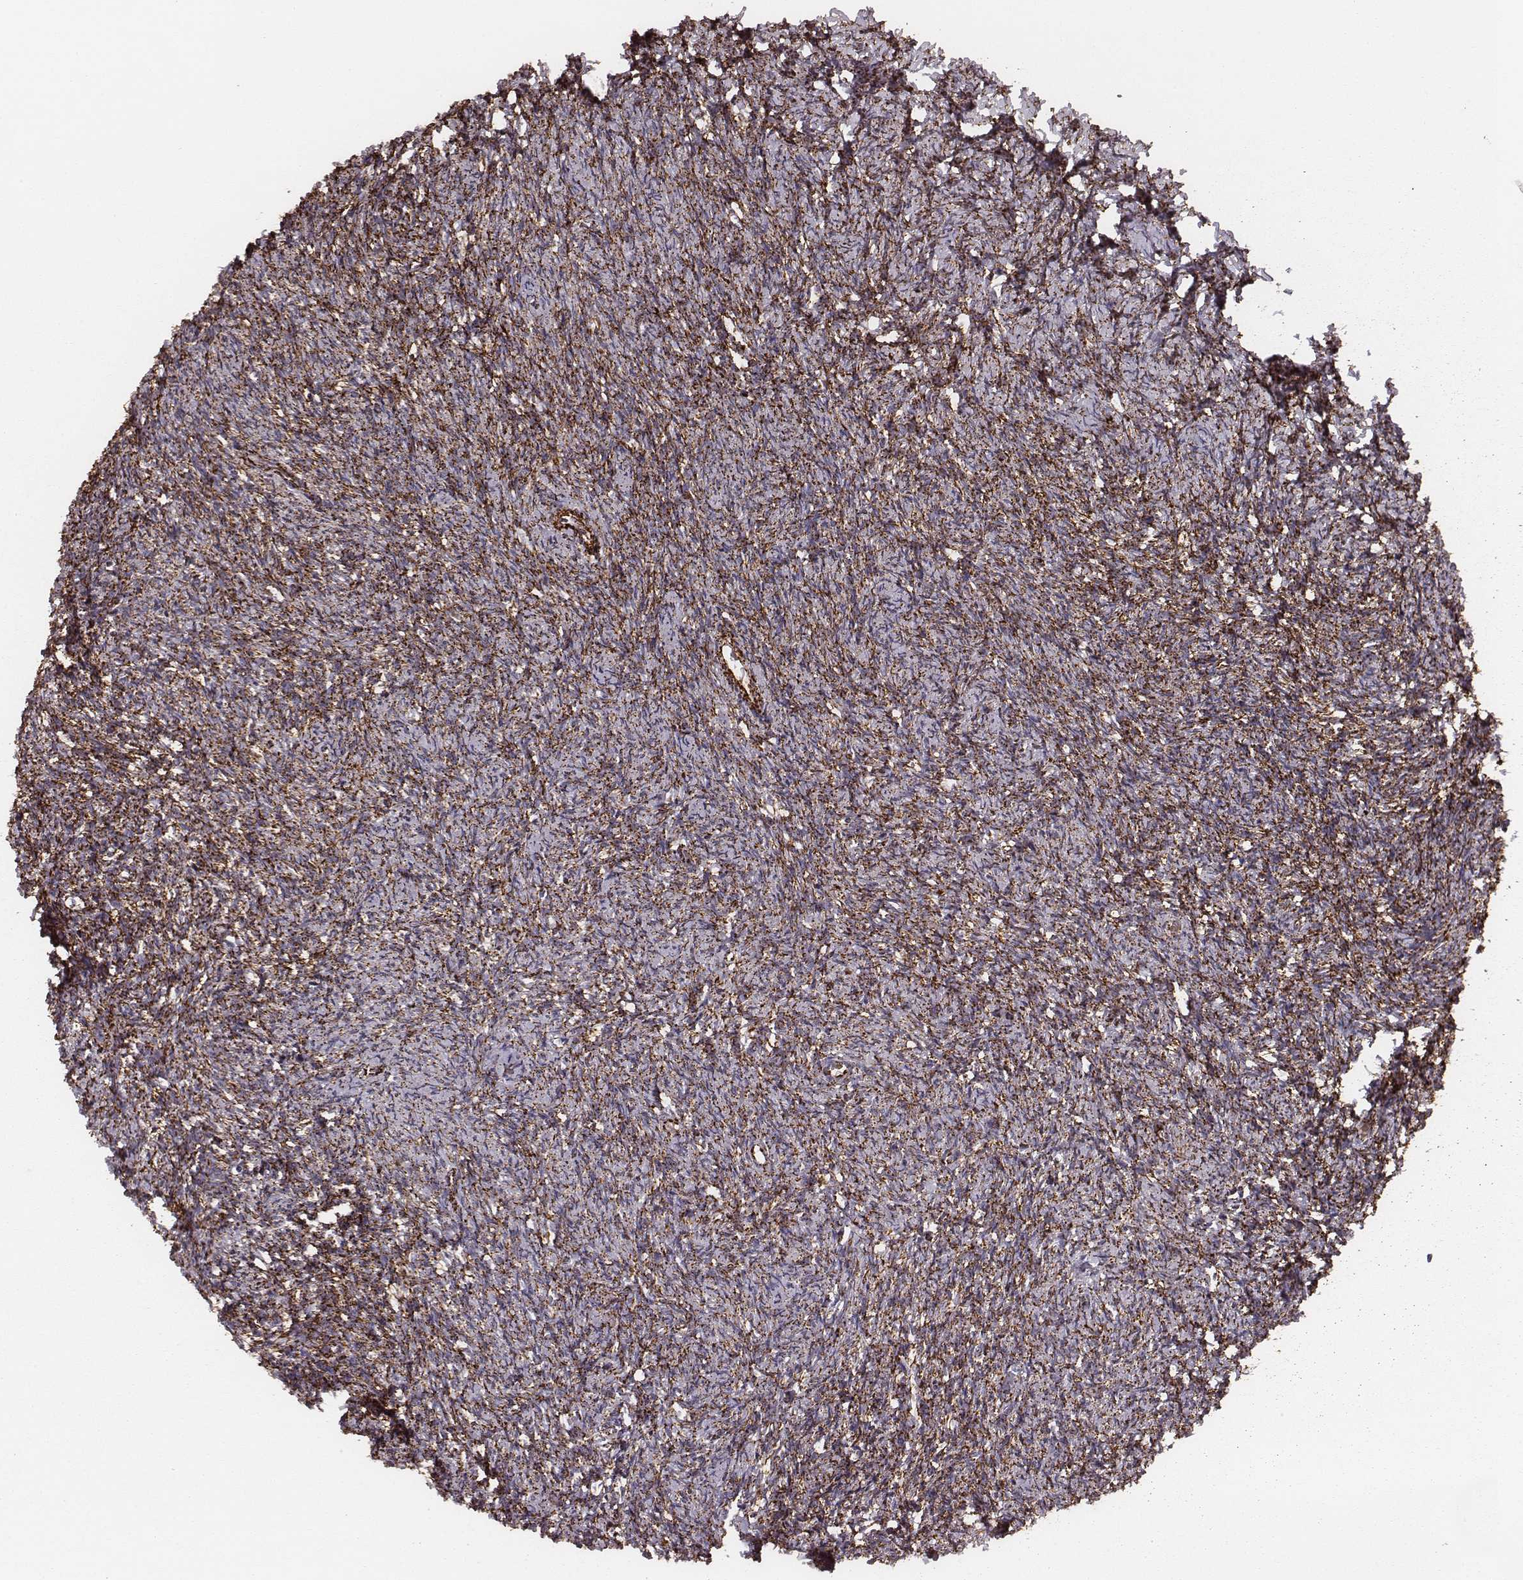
{"staining": {"intensity": "strong", "quantity": ">75%", "location": "cytoplasmic/membranous"}, "tissue": "ovary", "cell_type": "Follicle cells", "image_type": "normal", "snomed": [{"axis": "morphology", "description": "Normal tissue, NOS"}, {"axis": "topography", "description": "Ovary"}], "caption": "An image of ovary stained for a protein exhibits strong cytoplasmic/membranous brown staining in follicle cells. Ihc stains the protein in brown and the nuclei are stained blue.", "gene": "TUFM", "patient": {"sex": "female", "age": 39}}